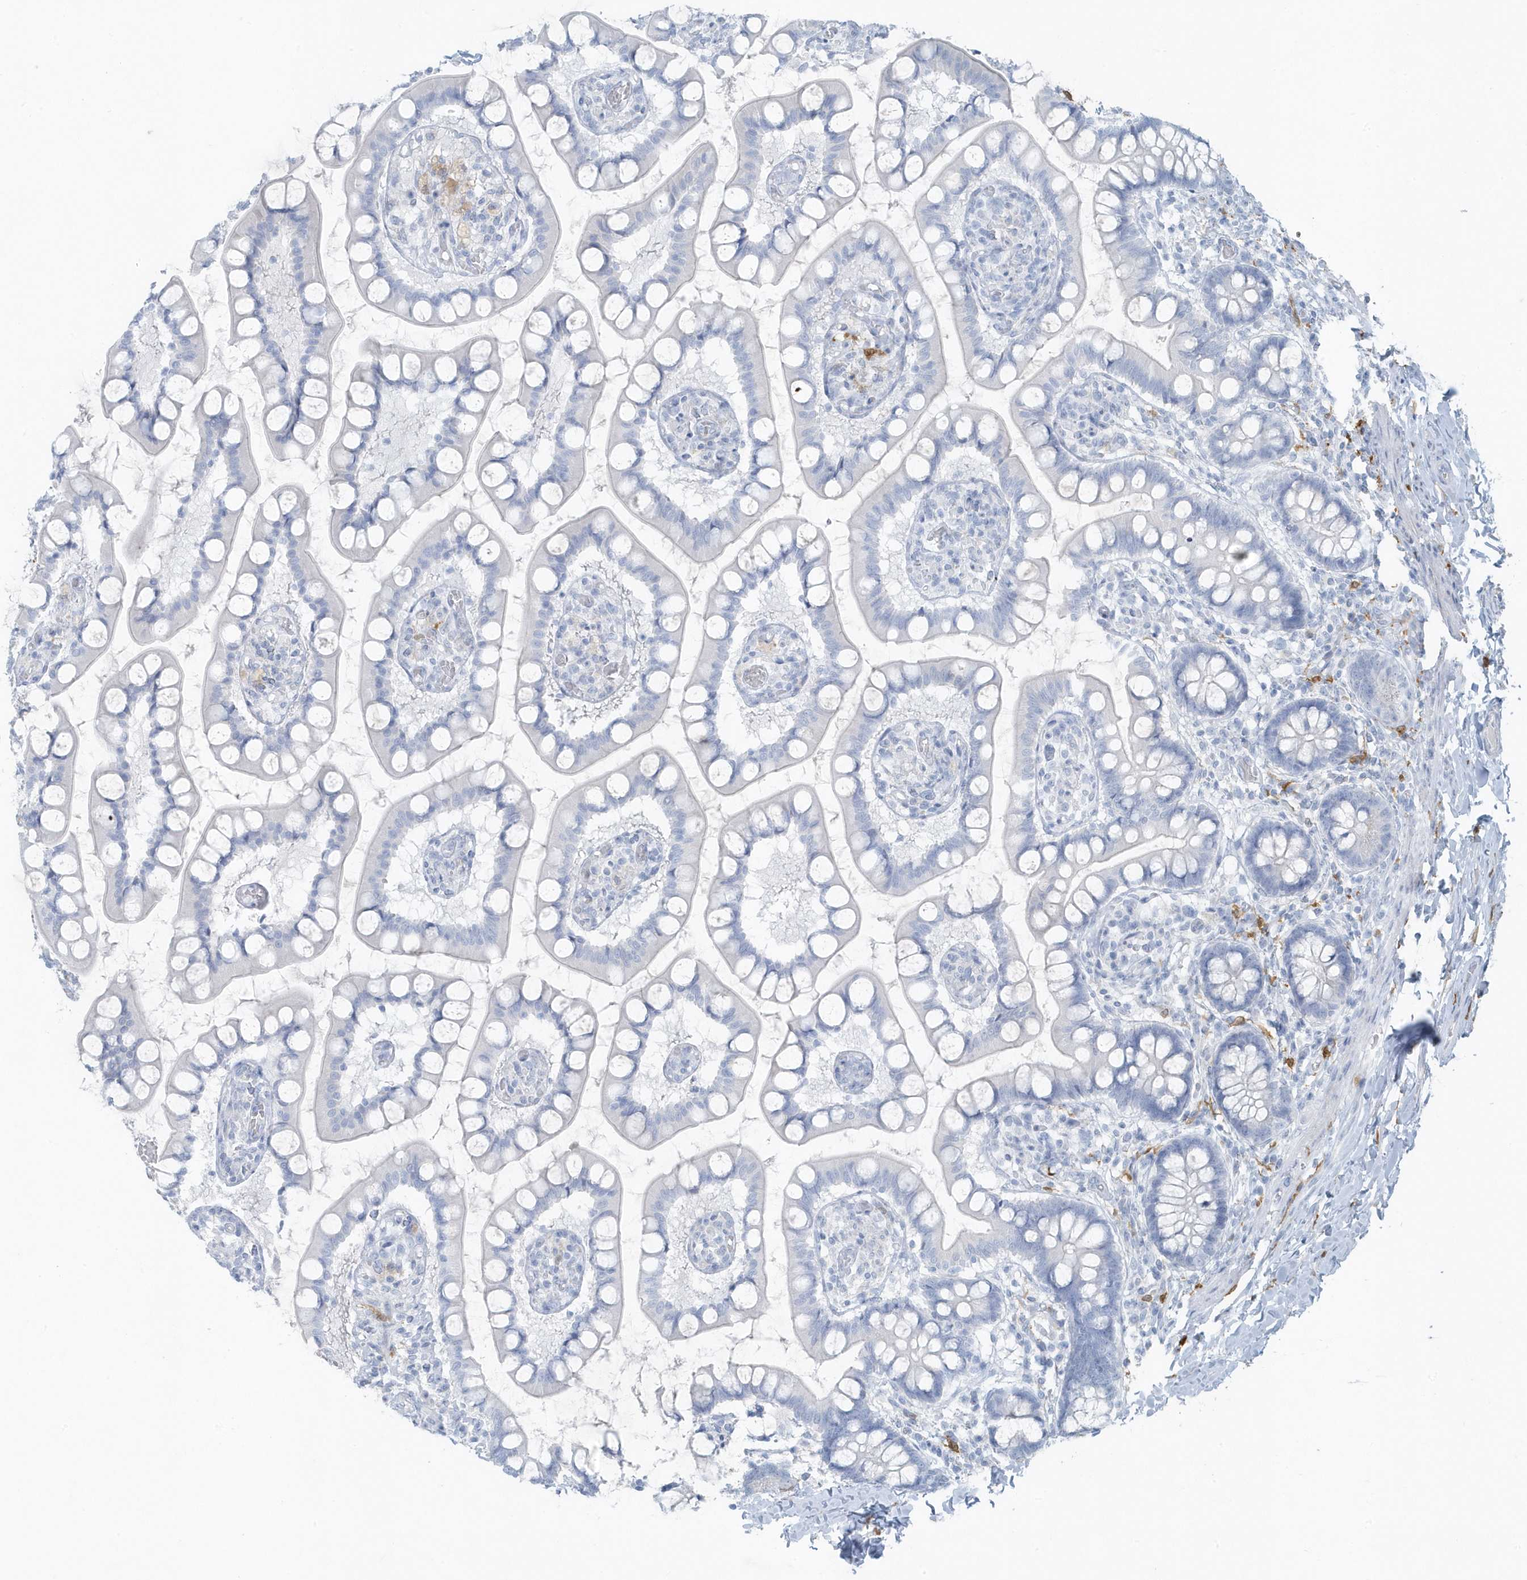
{"staining": {"intensity": "negative", "quantity": "none", "location": "none"}, "tissue": "small intestine", "cell_type": "Glandular cells", "image_type": "normal", "snomed": [{"axis": "morphology", "description": "Normal tissue, NOS"}, {"axis": "topography", "description": "Small intestine"}], "caption": "An image of small intestine stained for a protein displays no brown staining in glandular cells. (DAB (3,3'-diaminobenzidine) immunohistochemistry, high magnification).", "gene": "FAM98A", "patient": {"sex": "male", "age": 52}}